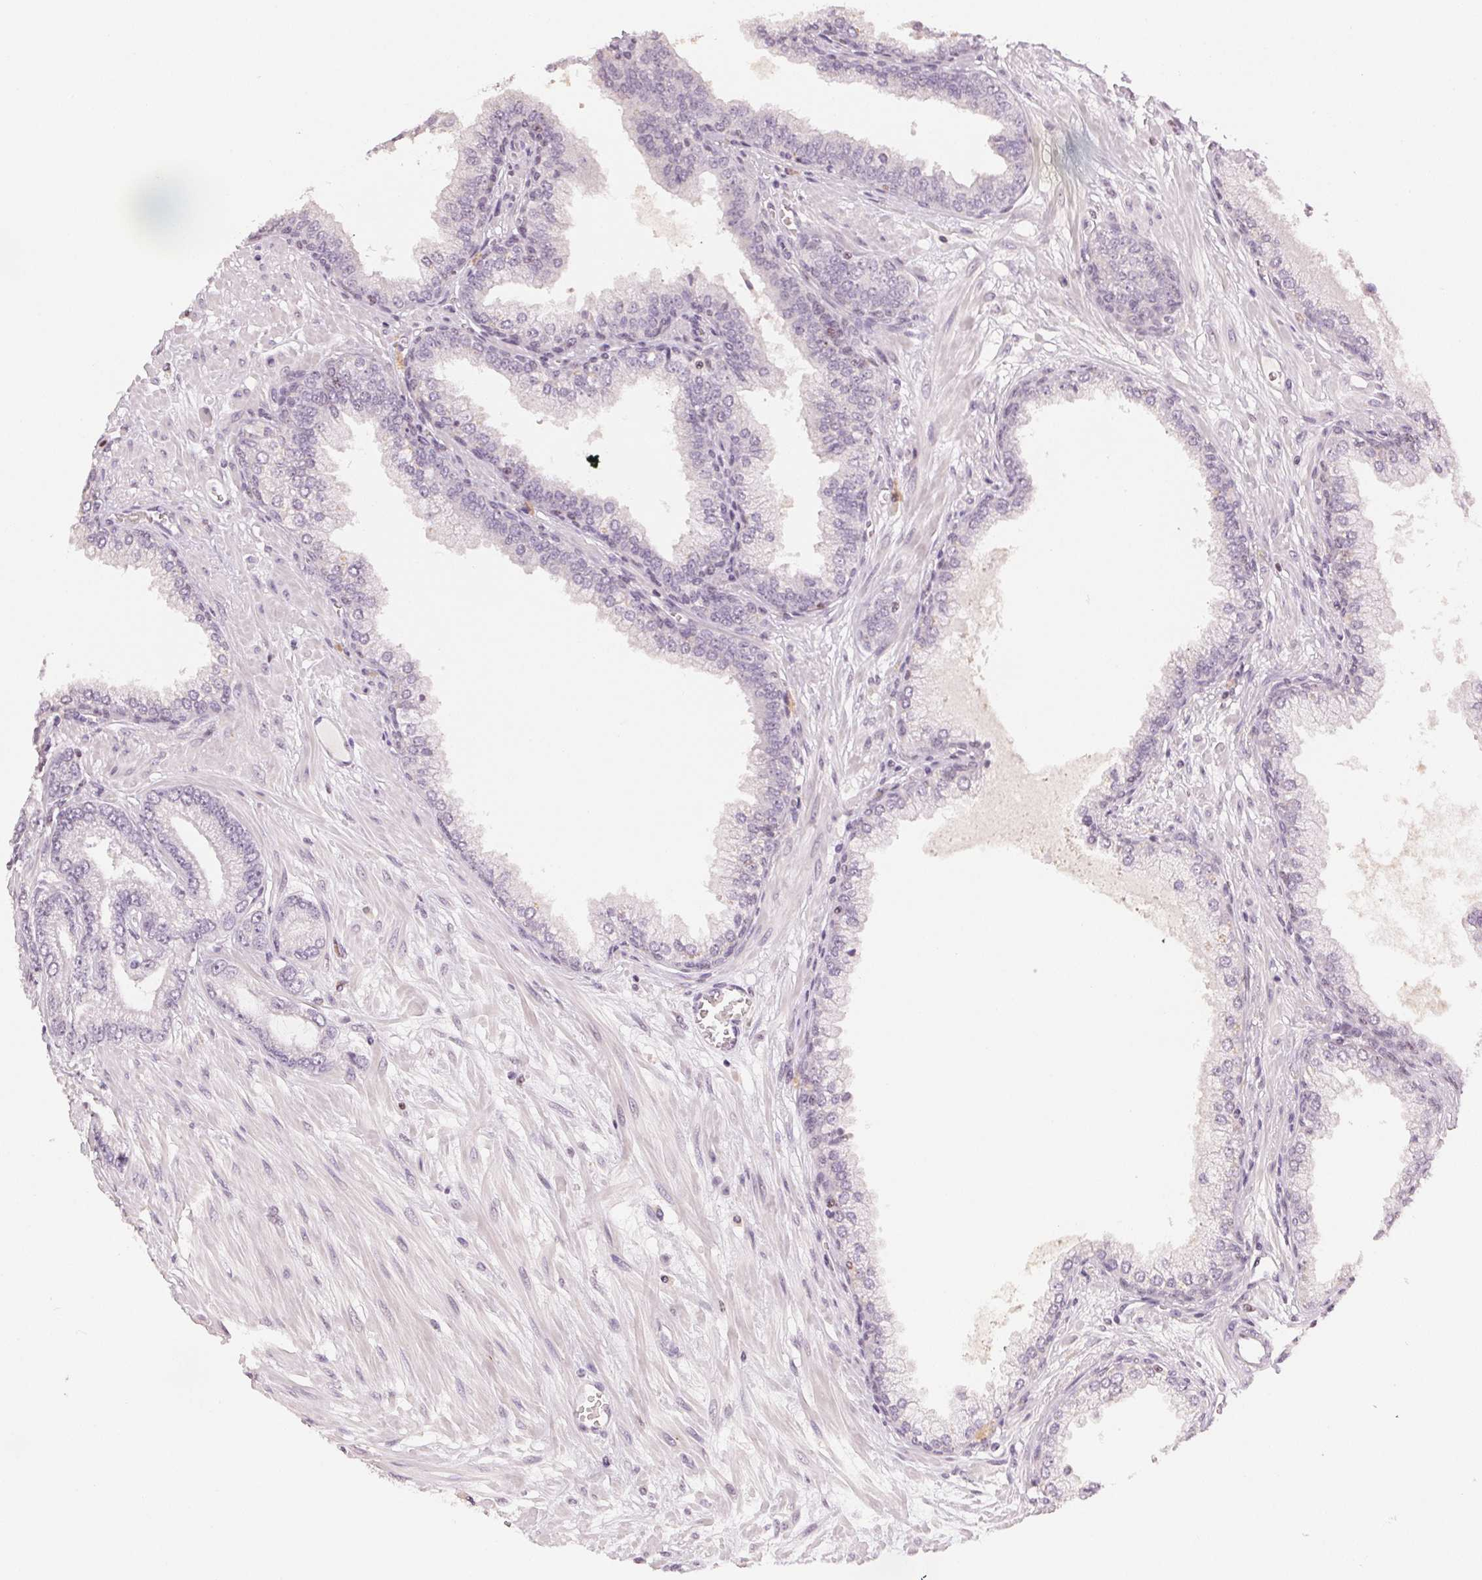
{"staining": {"intensity": "negative", "quantity": "none", "location": "none"}, "tissue": "prostate cancer", "cell_type": "Tumor cells", "image_type": "cancer", "snomed": [{"axis": "morphology", "description": "Adenocarcinoma, Low grade"}, {"axis": "topography", "description": "Prostate"}], "caption": "Tumor cells show no significant positivity in prostate cancer (low-grade adenocarcinoma).", "gene": "RUNX2", "patient": {"sex": "male", "age": 64}}